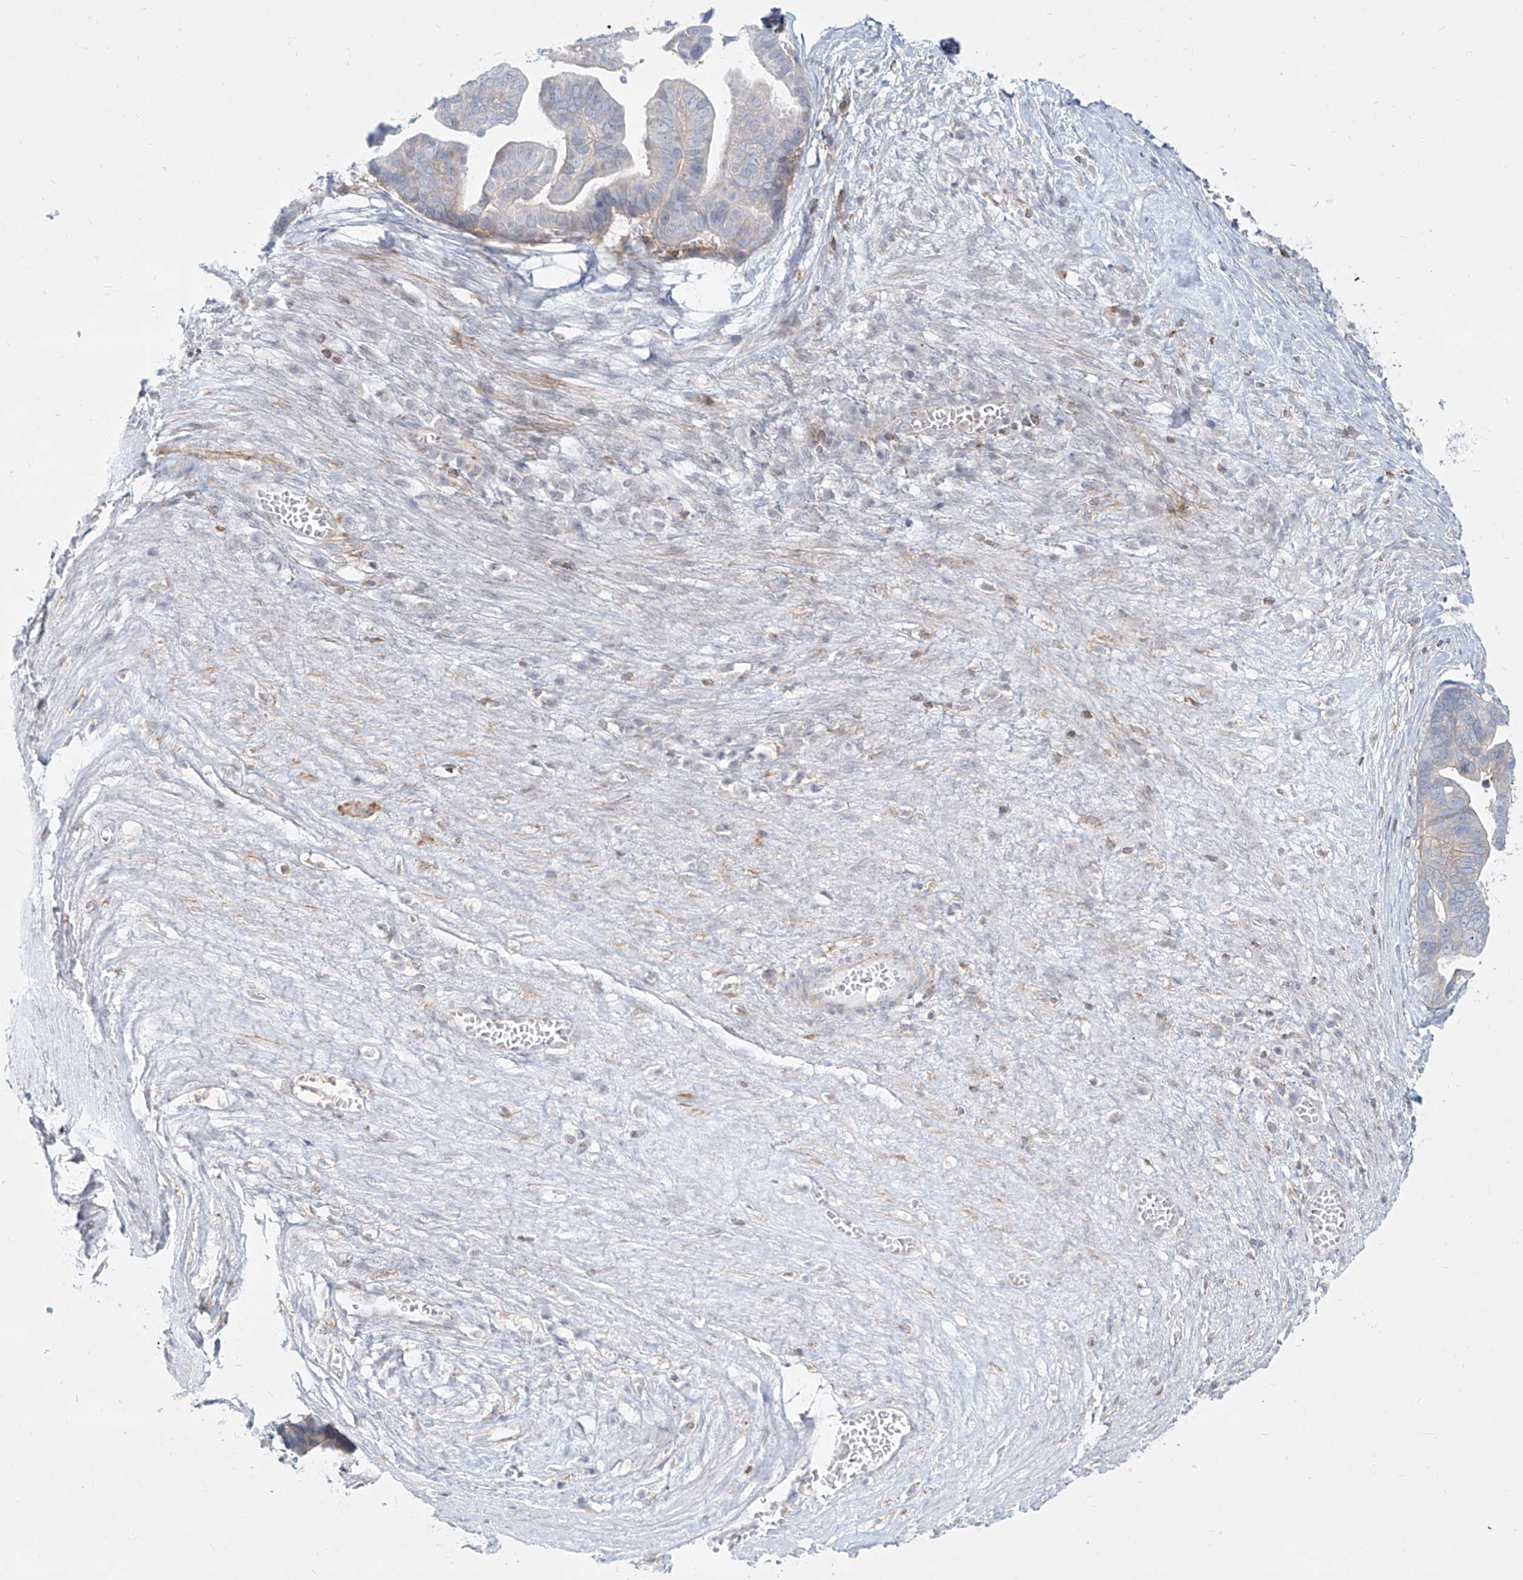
{"staining": {"intensity": "negative", "quantity": "none", "location": "none"}, "tissue": "ovarian cancer", "cell_type": "Tumor cells", "image_type": "cancer", "snomed": [{"axis": "morphology", "description": "Cystadenocarcinoma, serous, NOS"}, {"axis": "topography", "description": "Ovary"}], "caption": "This photomicrograph is of ovarian serous cystadenocarcinoma stained with IHC to label a protein in brown with the nuclei are counter-stained blue. There is no staining in tumor cells. Brightfield microscopy of IHC stained with DAB (brown) and hematoxylin (blue), captured at high magnification.", "gene": "SLC2A12", "patient": {"sex": "female", "age": 56}}